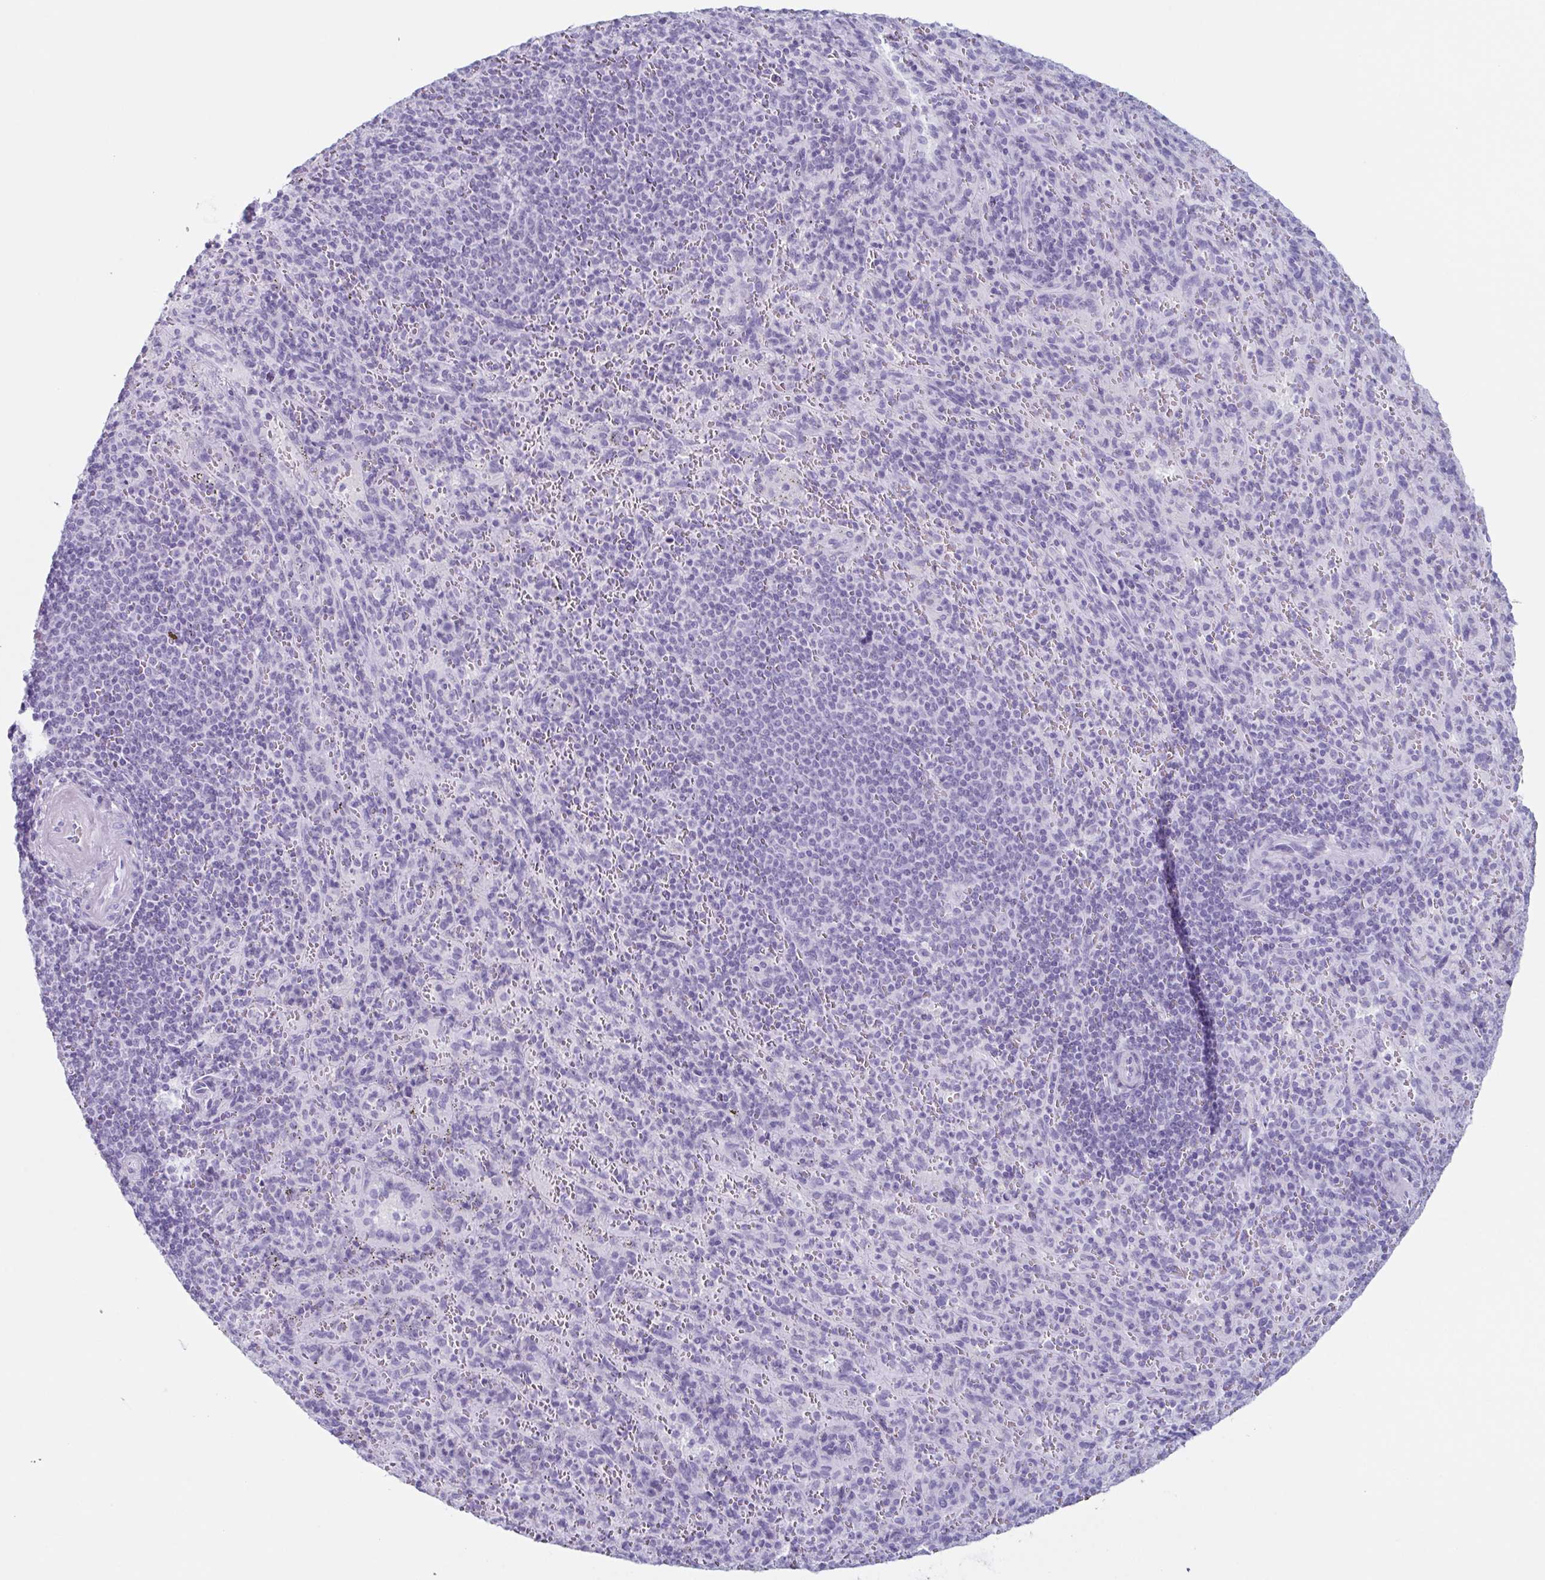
{"staining": {"intensity": "negative", "quantity": "none", "location": "none"}, "tissue": "spleen", "cell_type": "Cells in red pulp", "image_type": "normal", "snomed": [{"axis": "morphology", "description": "Normal tissue, NOS"}, {"axis": "topography", "description": "Spleen"}], "caption": "This image is of benign spleen stained with immunohistochemistry (IHC) to label a protein in brown with the nuclei are counter-stained blue. There is no positivity in cells in red pulp.", "gene": "ENKUR", "patient": {"sex": "male", "age": 57}}